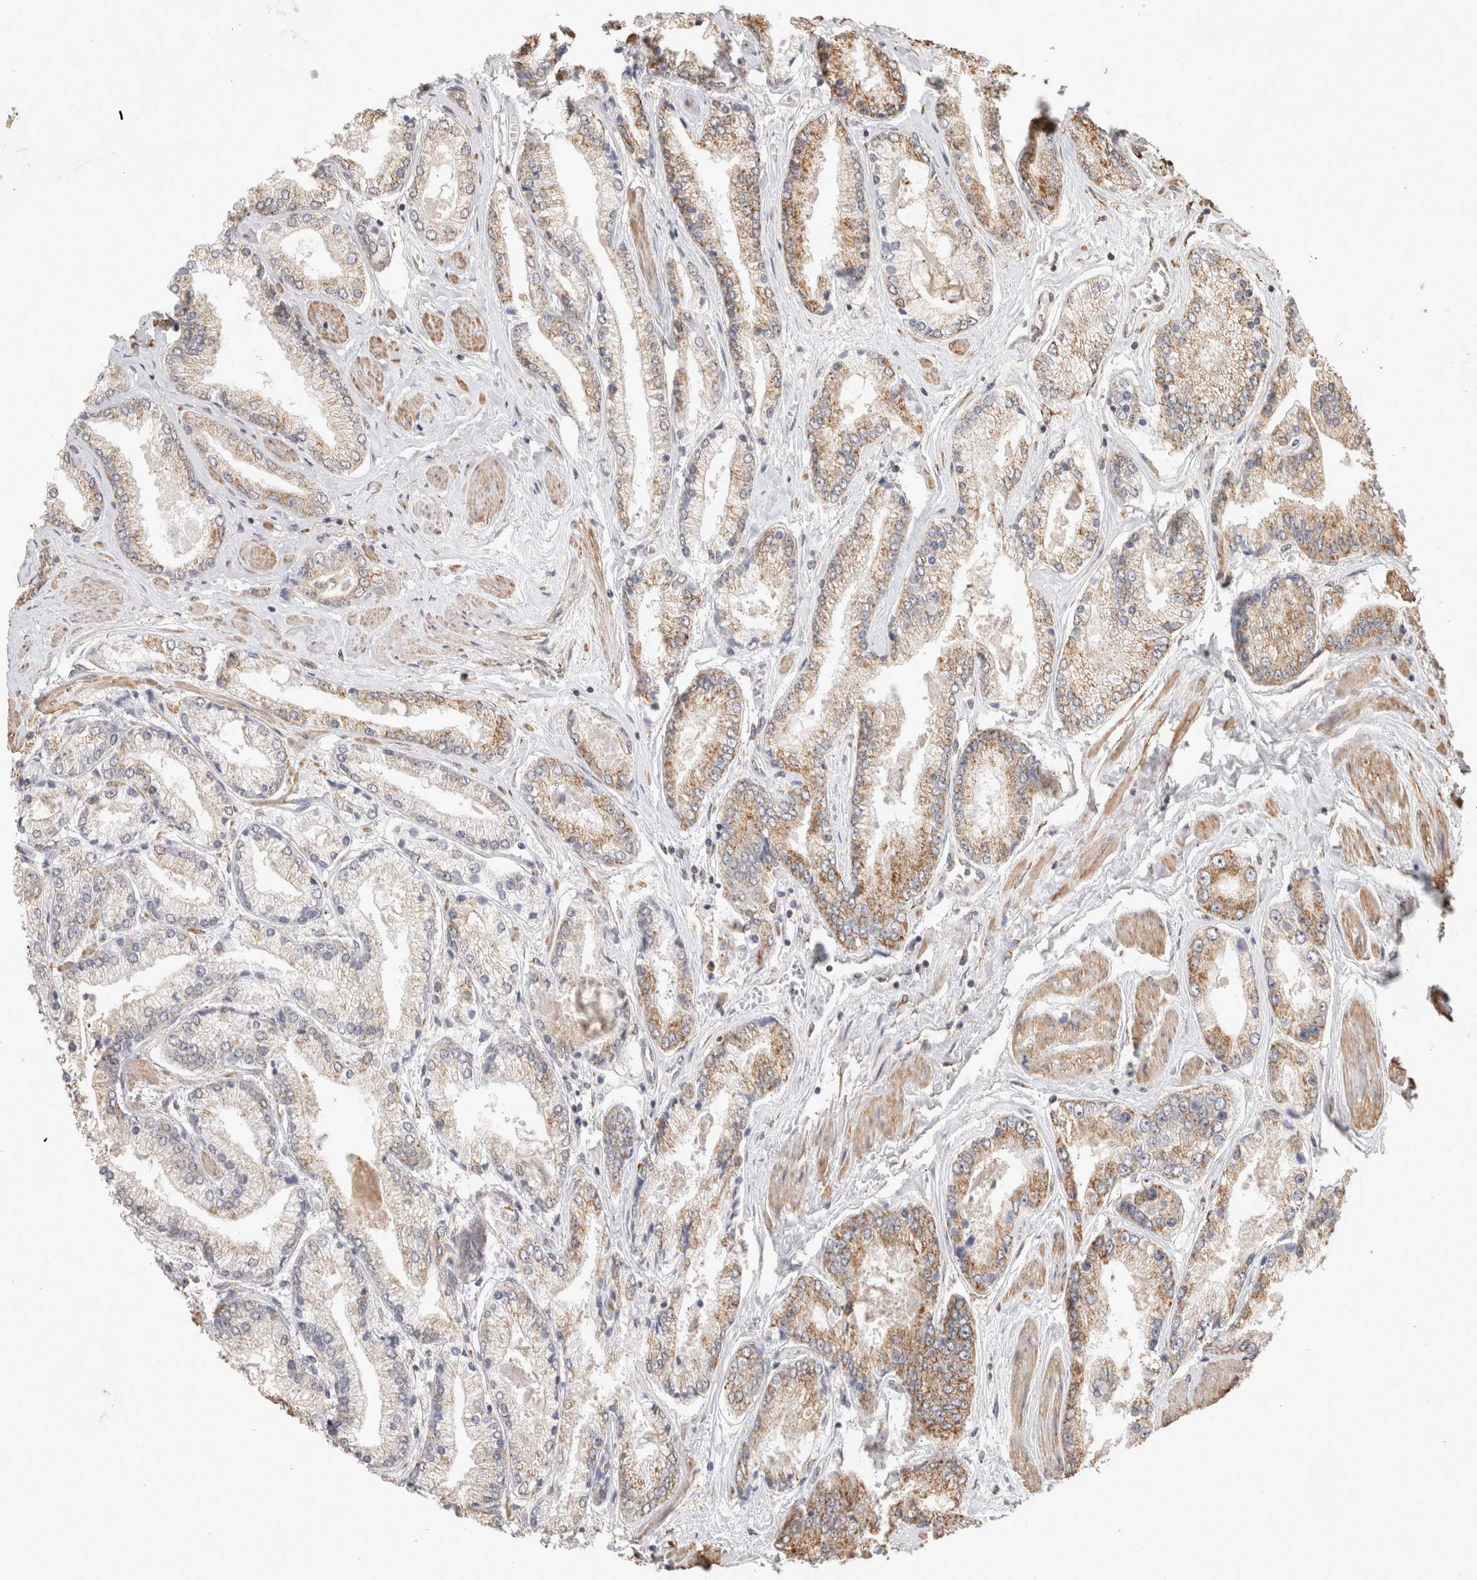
{"staining": {"intensity": "moderate", "quantity": "25%-75%", "location": "cytoplasmic/membranous"}, "tissue": "prostate cancer", "cell_type": "Tumor cells", "image_type": "cancer", "snomed": [{"axis": "morphology", "description": "Adenocarcinoma, High grade"}, {"axis": "topography", "description": "Prostate"}], "caption": "Prostate cancer was stained to show a protein in brown. There is medium levels of moderate cytoplasmic/membranous expression in approximately 25%-75% of tumor cells. Using DAB (3,3'-diaminobenzidine) (brown) and hematoxylin (blue) stains, captured at high magnification using brightfield microscopy.", "gene": "BNIP3L", "patient": {"sex": "male", "age": 59}}